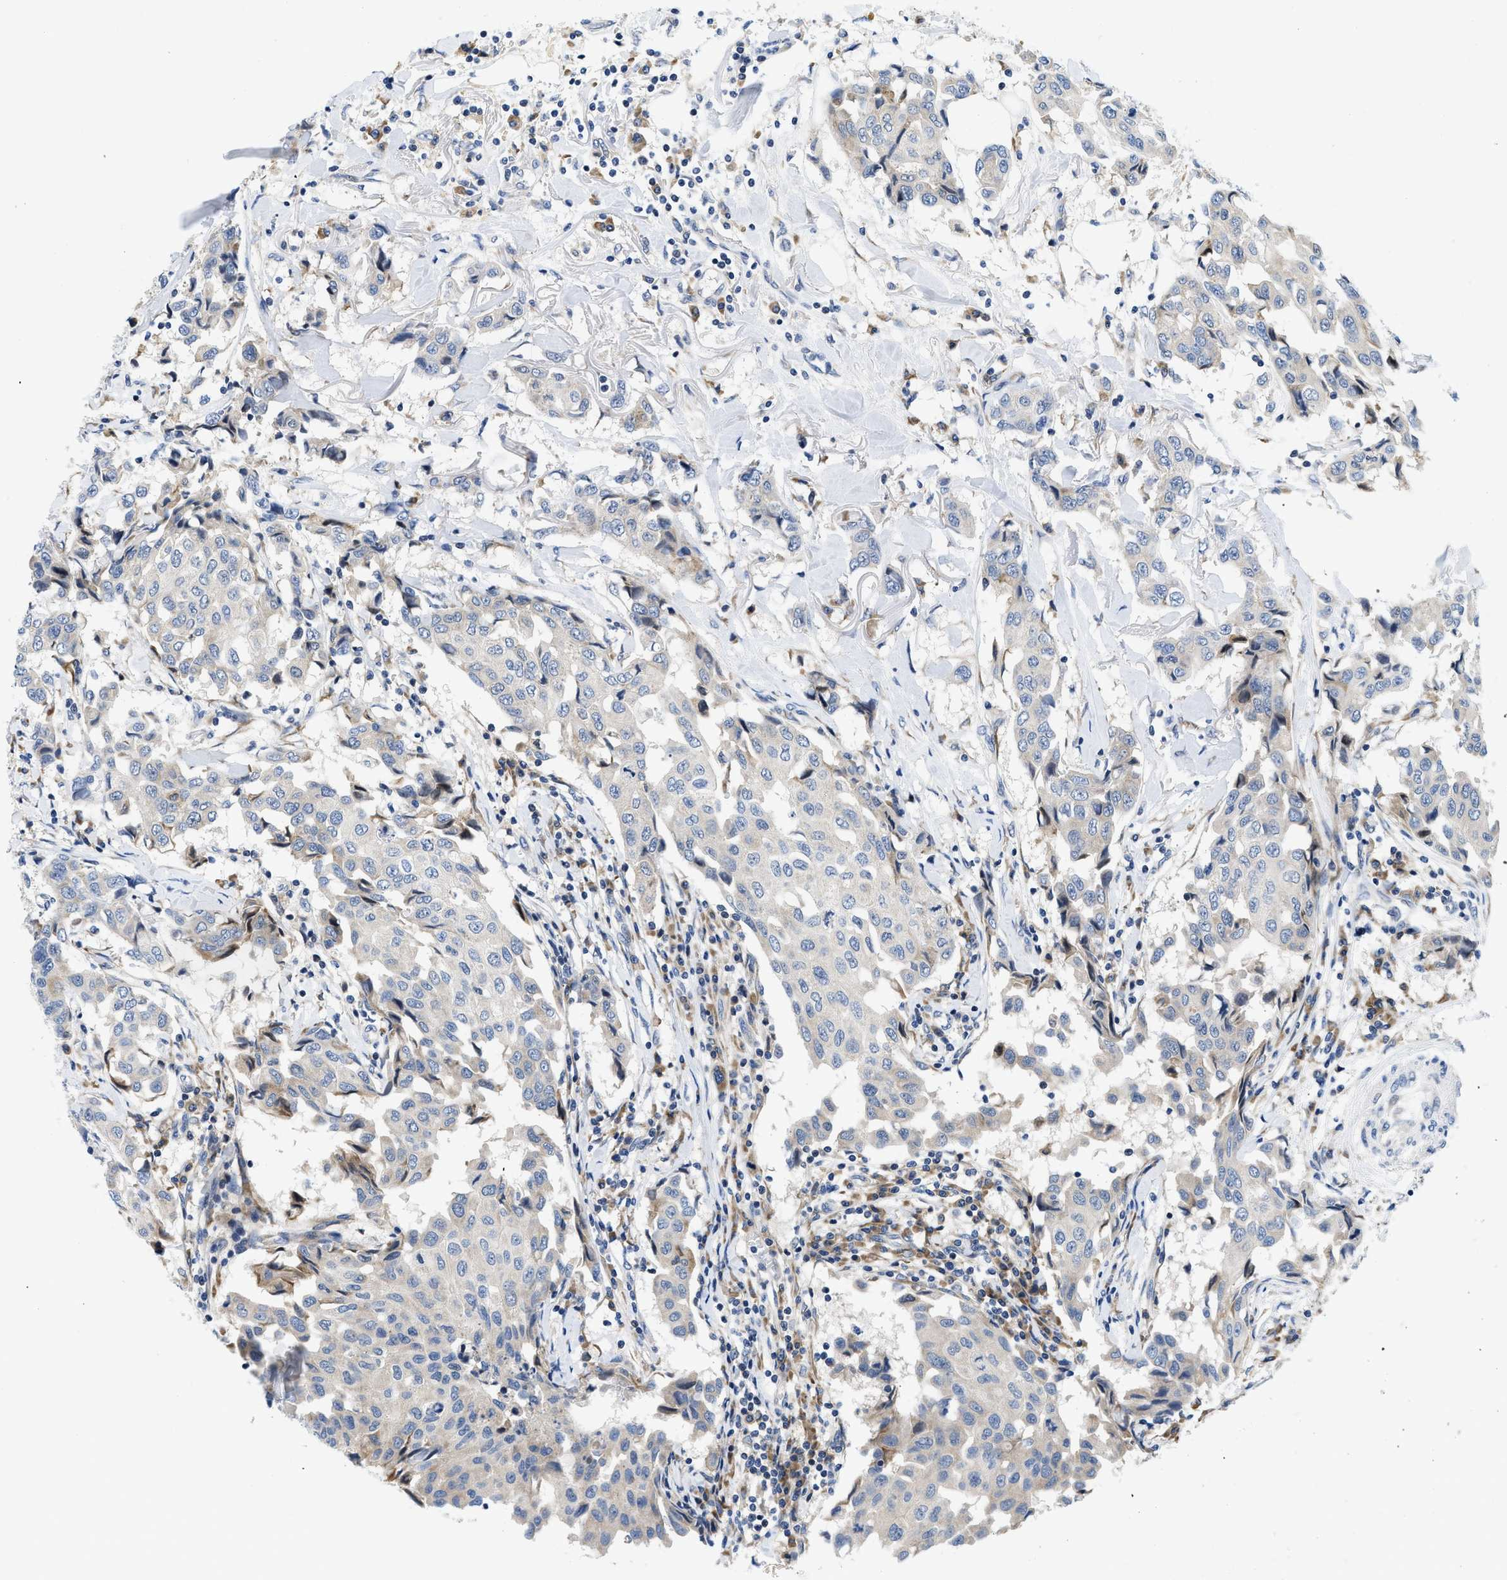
{"staining": {"intensity": "weak", "quantity": "<25%", "location": "cytoplasmic/membranous"}, "tissue": "breast cancer", "cell_type": "Tumor cells", "image_type": "cancer", "snomed": [{"axis": "morphology", "description": "Duct carcinoma"}, {"axis": "topography", "description": "Breast"}], "caption": "An immunohistochemistry micrograph of breast cancer is shown. There is no staining in tumor cells of breast cancer.", "gene": "IKBKE", "patient": {"sex": "female", "age": 80}}